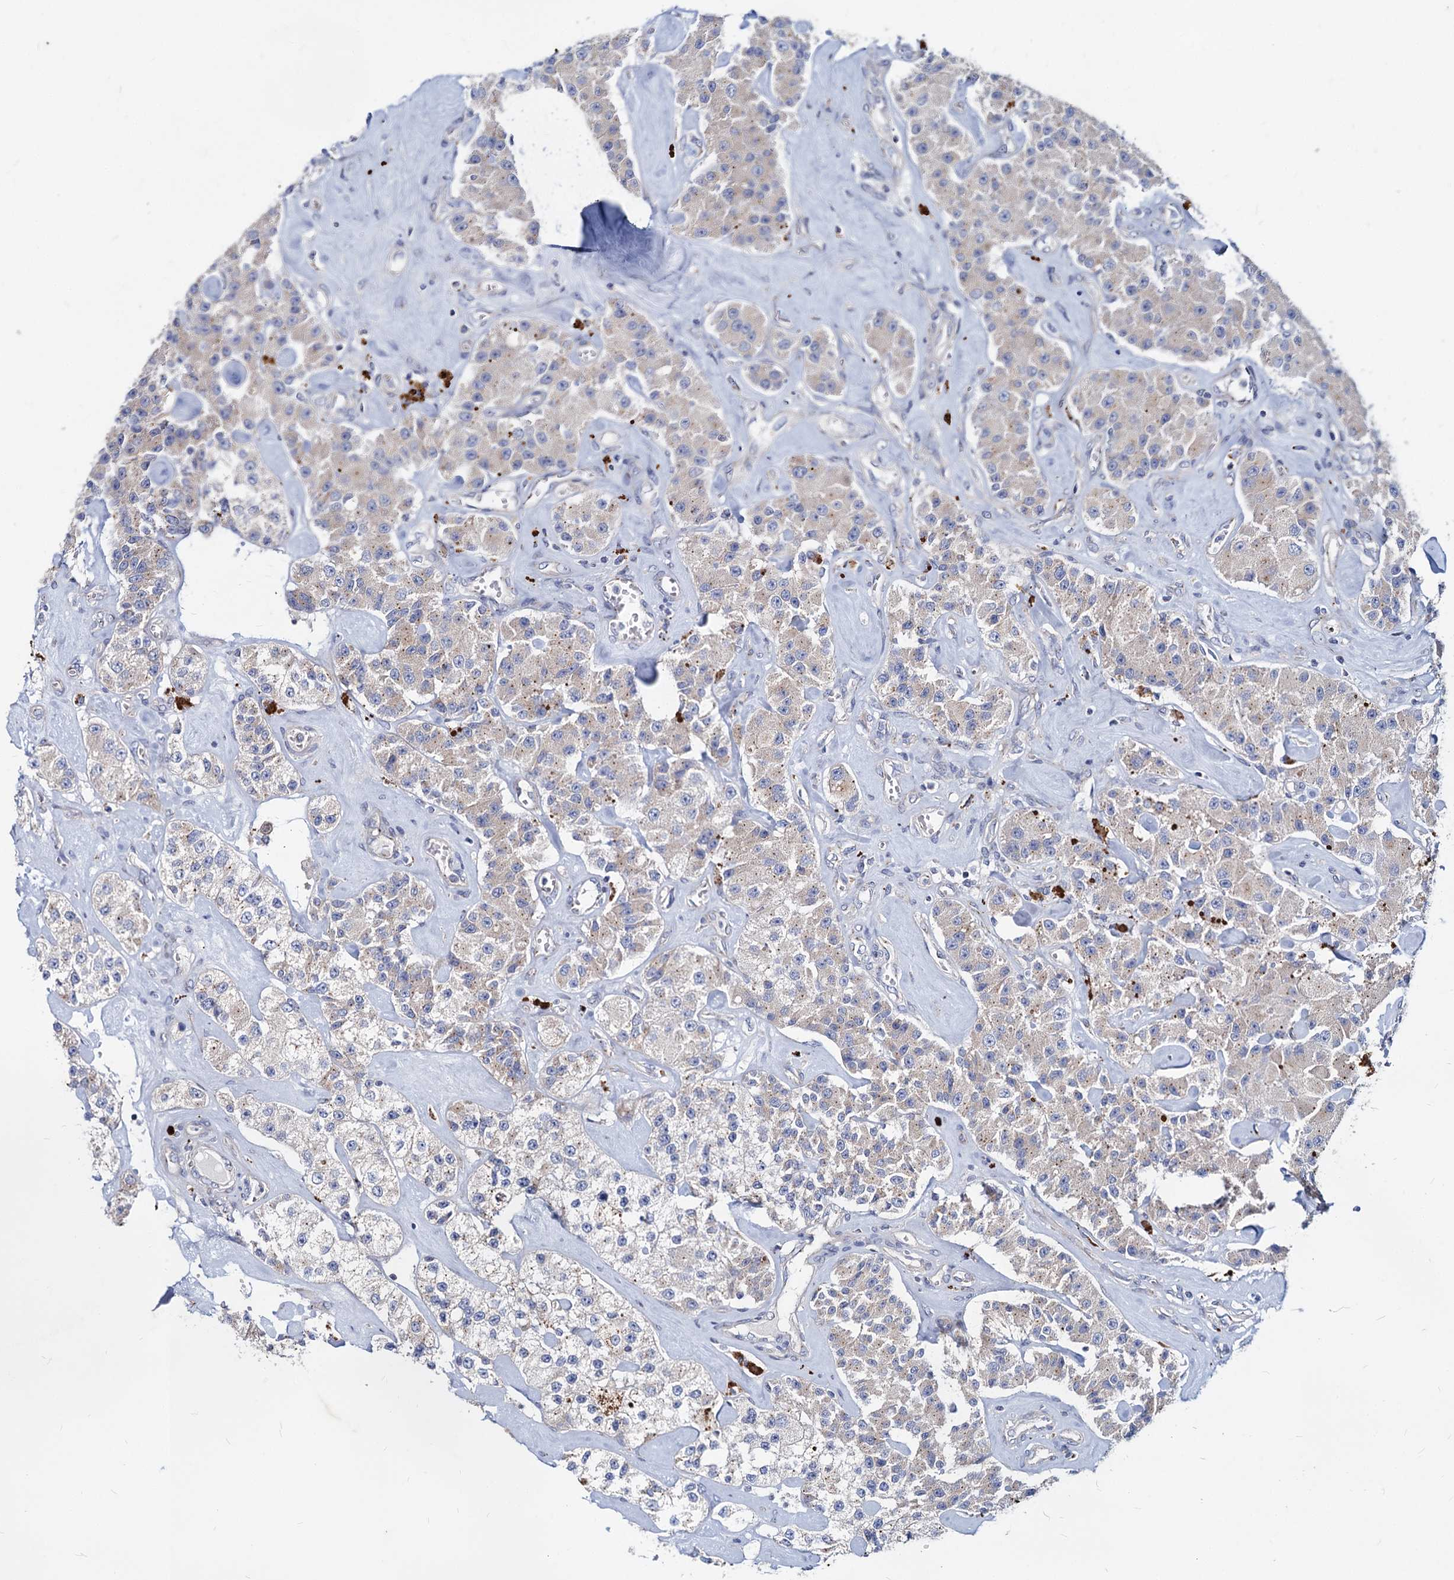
{"staining": {"intensity": "weak", "quantity": "<25%", "location": "cytoplasmic/membranous"}, "tissue": "carcinoid", "cell_type": "Tumor cells", "image_type": "cancer", "snomed": [{"axis": "morphology", "description": "Carcinoid, malignant, NOS"}, {"axis": "topography", "description": "Pancreas"}], "caption": "The immunohistochemistry (IHC) image has no significant expression in tumor cells of carcinoid tissue.", "gene": "AGBL4", "patient": {"sex": "male", "age": 41}}